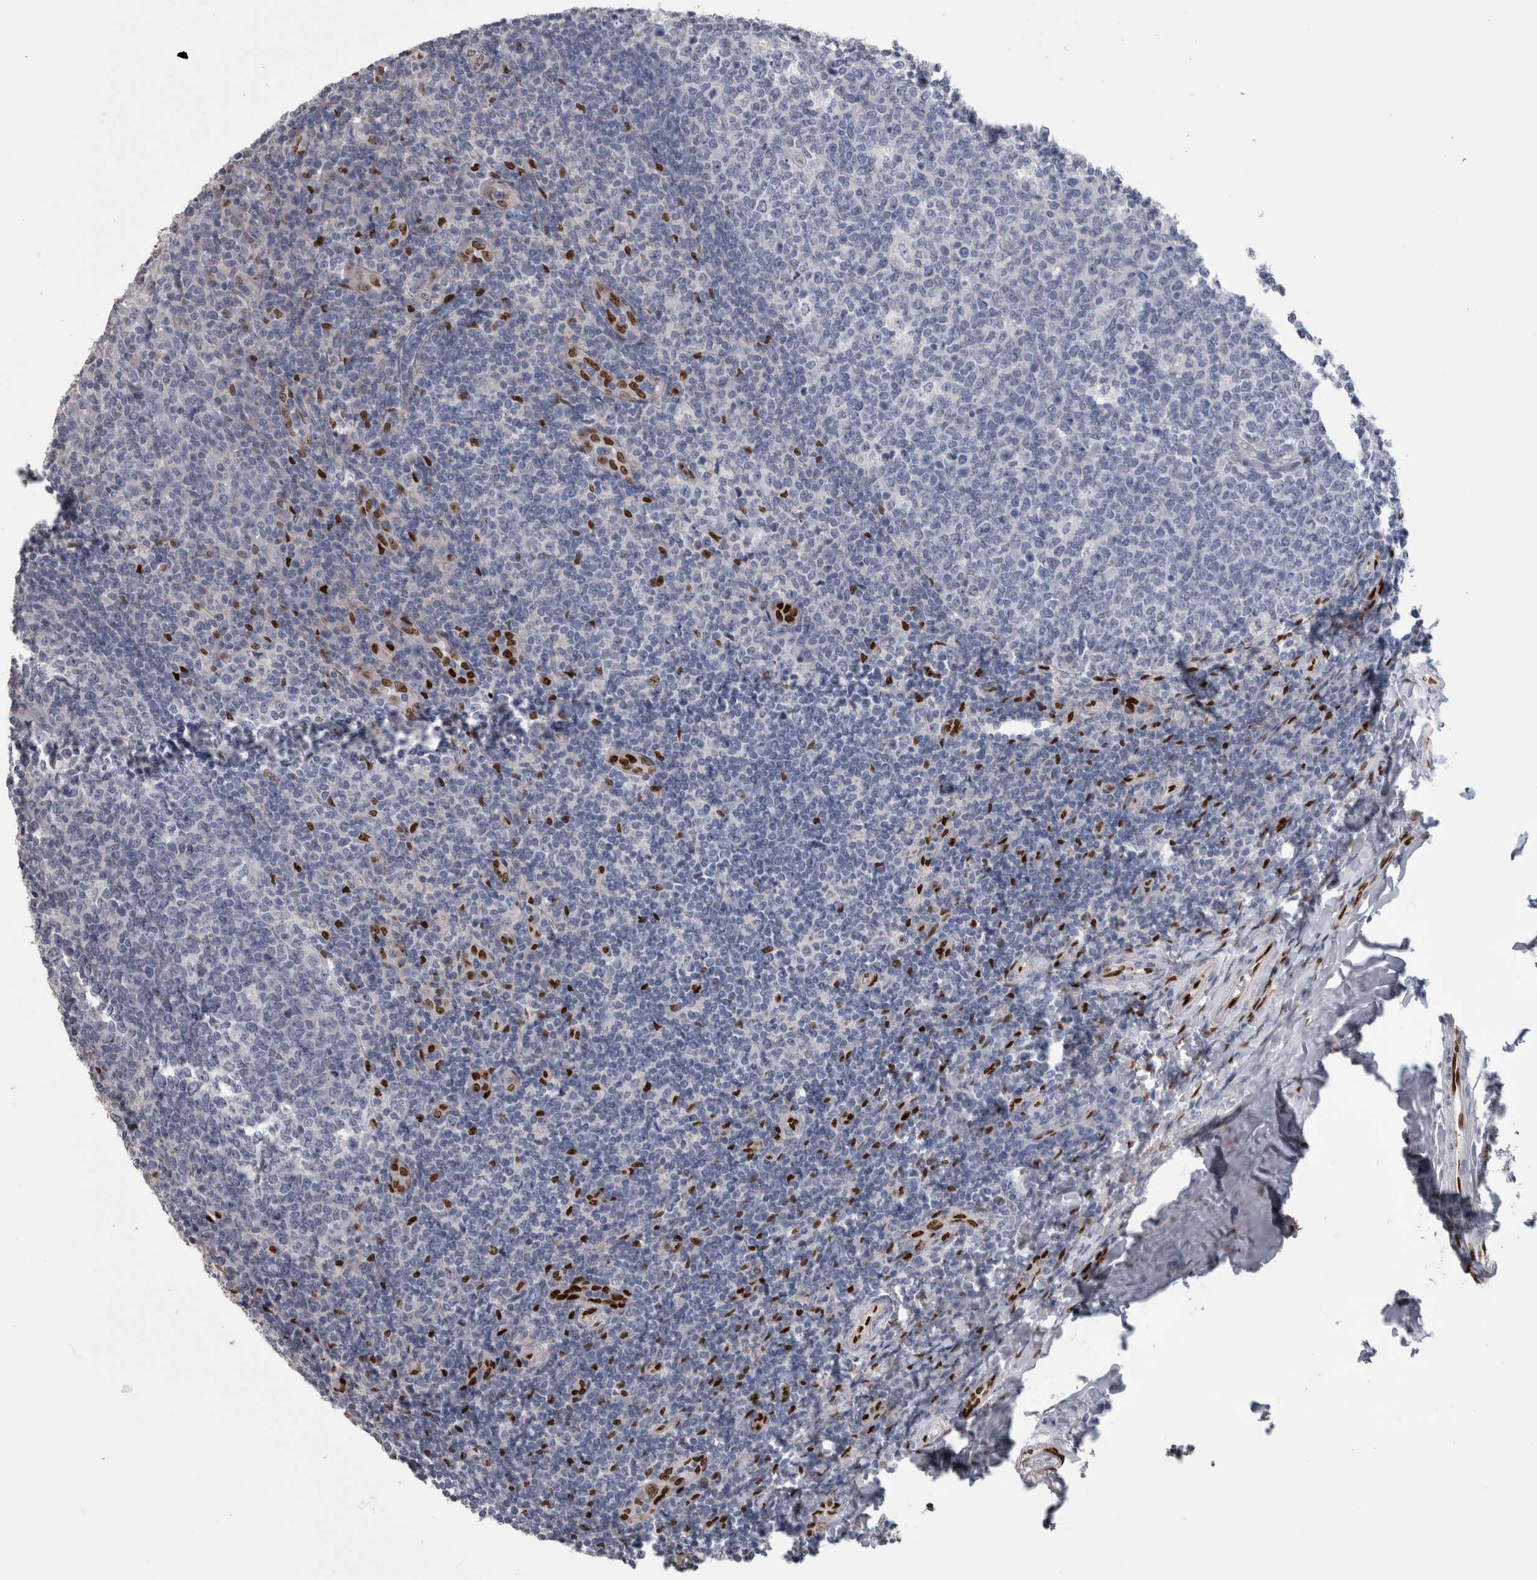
{"staining": {"intensity": "negative", "quantity": "none", "location": "none"}, "tissue": "tonsil", "cell_type": "Germinal center cells", "image_type": "normal", "snomed": [{"axis": "morphology", "description": "Normal tissue, NOS"}, {"axis": "topography", "description": "Tonsil"}], "caption": "This is a histopathology image of immunohistochemistry (IHC) staining of benign tonsil, which shows no expression in germinal center cells.", "gene": "IL33", "patient": {"sex": "female", "age": 19}}